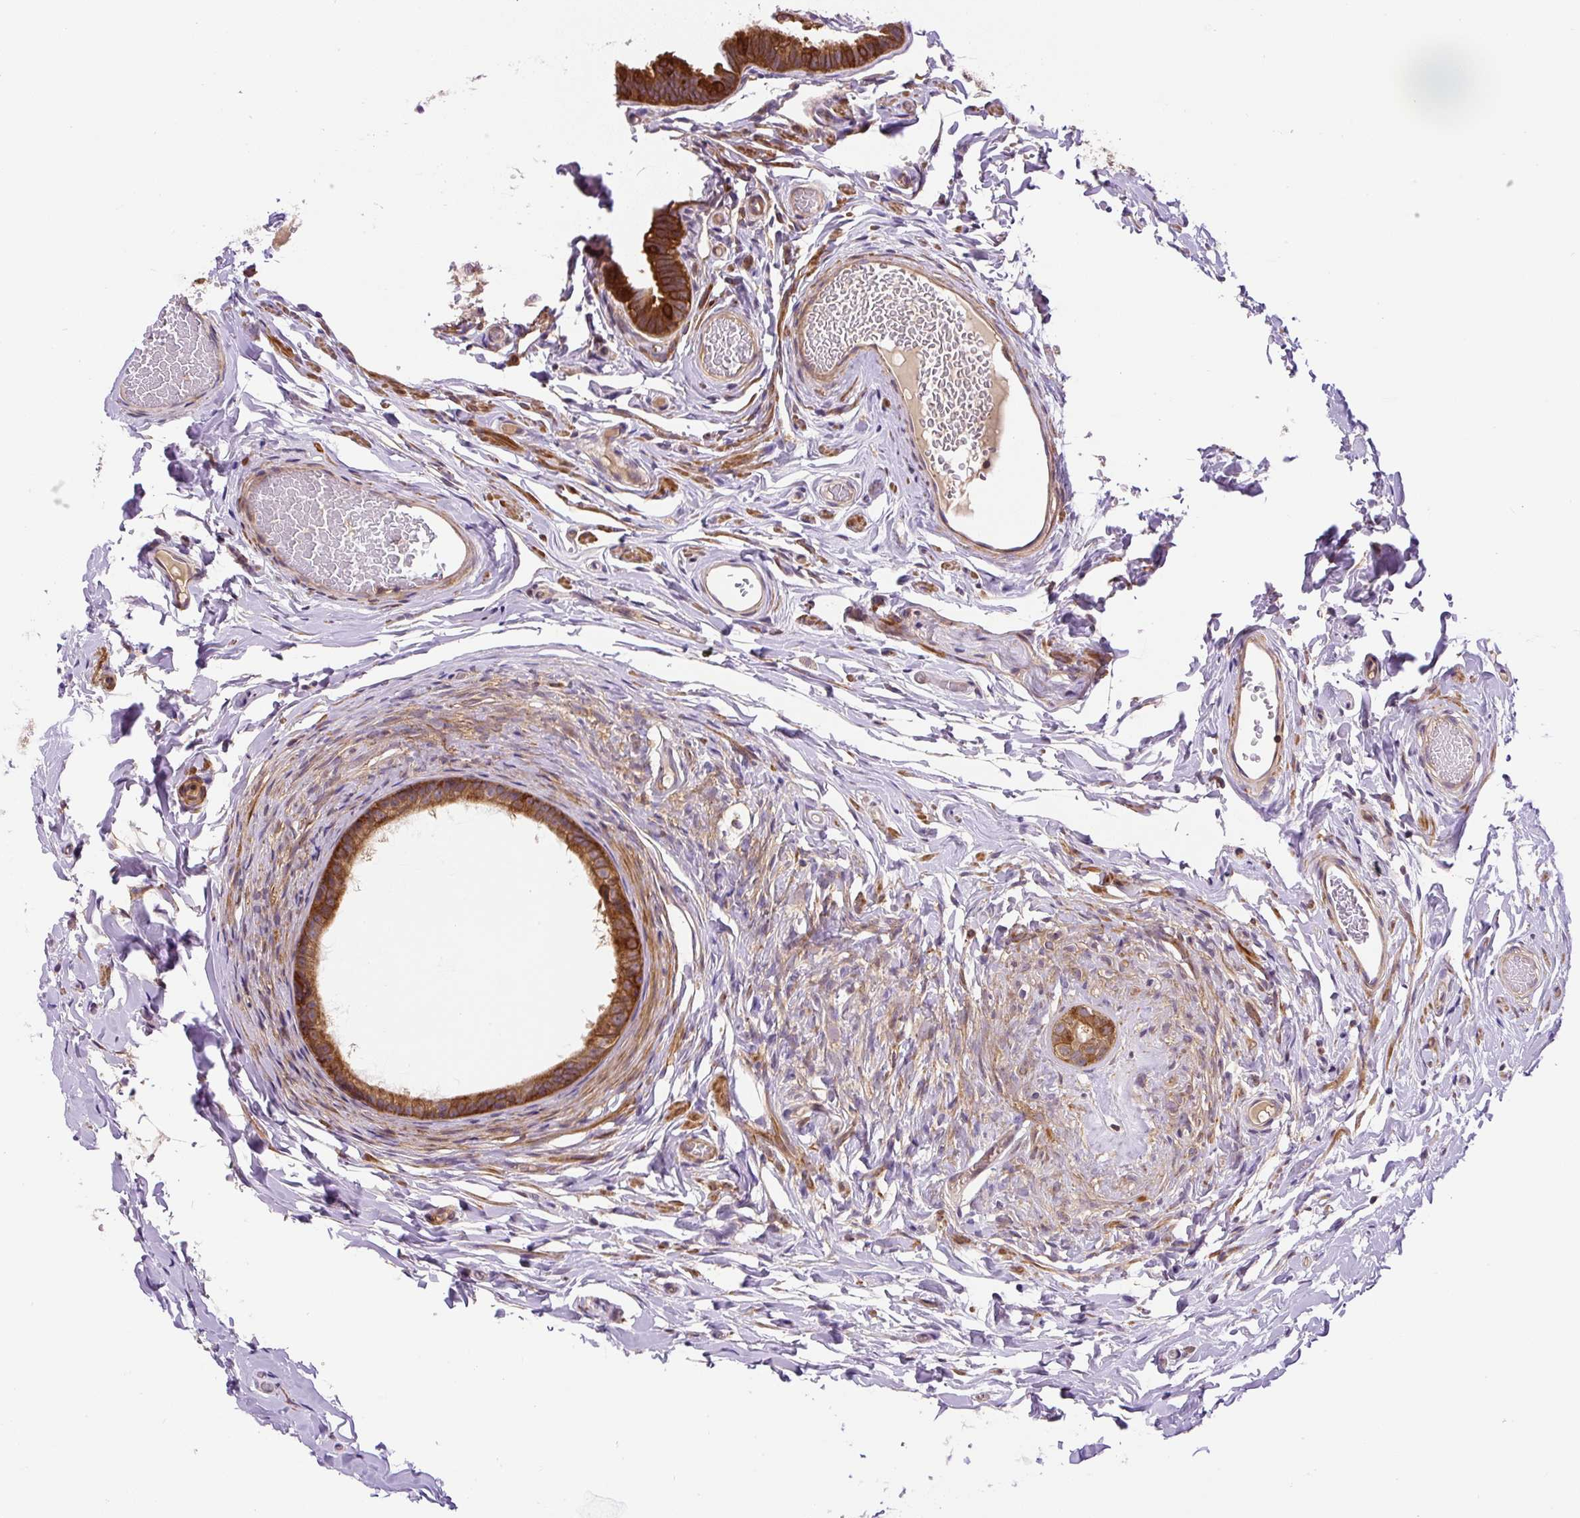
{"staining": {"intensity": "moderate", "quantity": ">75%", "location": "cytoplasmic/membranous"}, "tissue": "epididymis", "cell_type": "Glandular cells", "image_type": "normal", "snomed": [{"axis": "morphology", "description": "Normal tissue, NOS"}, {"axis": "morphology", "description": "Carcinoma, Embryonal, NOS"}, {"axis": "topography", "description": "Testis"}, {"axis": "topography", "description": "Epididymis"}], "caption": "The histopathology image demonstrates staining of normal epididymis, revealing moderate cytoplasmic/membranous protein expression (brown color) within glandular cells.", "gene": "CCDC28A", "patient": {"sex": "male", "age": 36}}